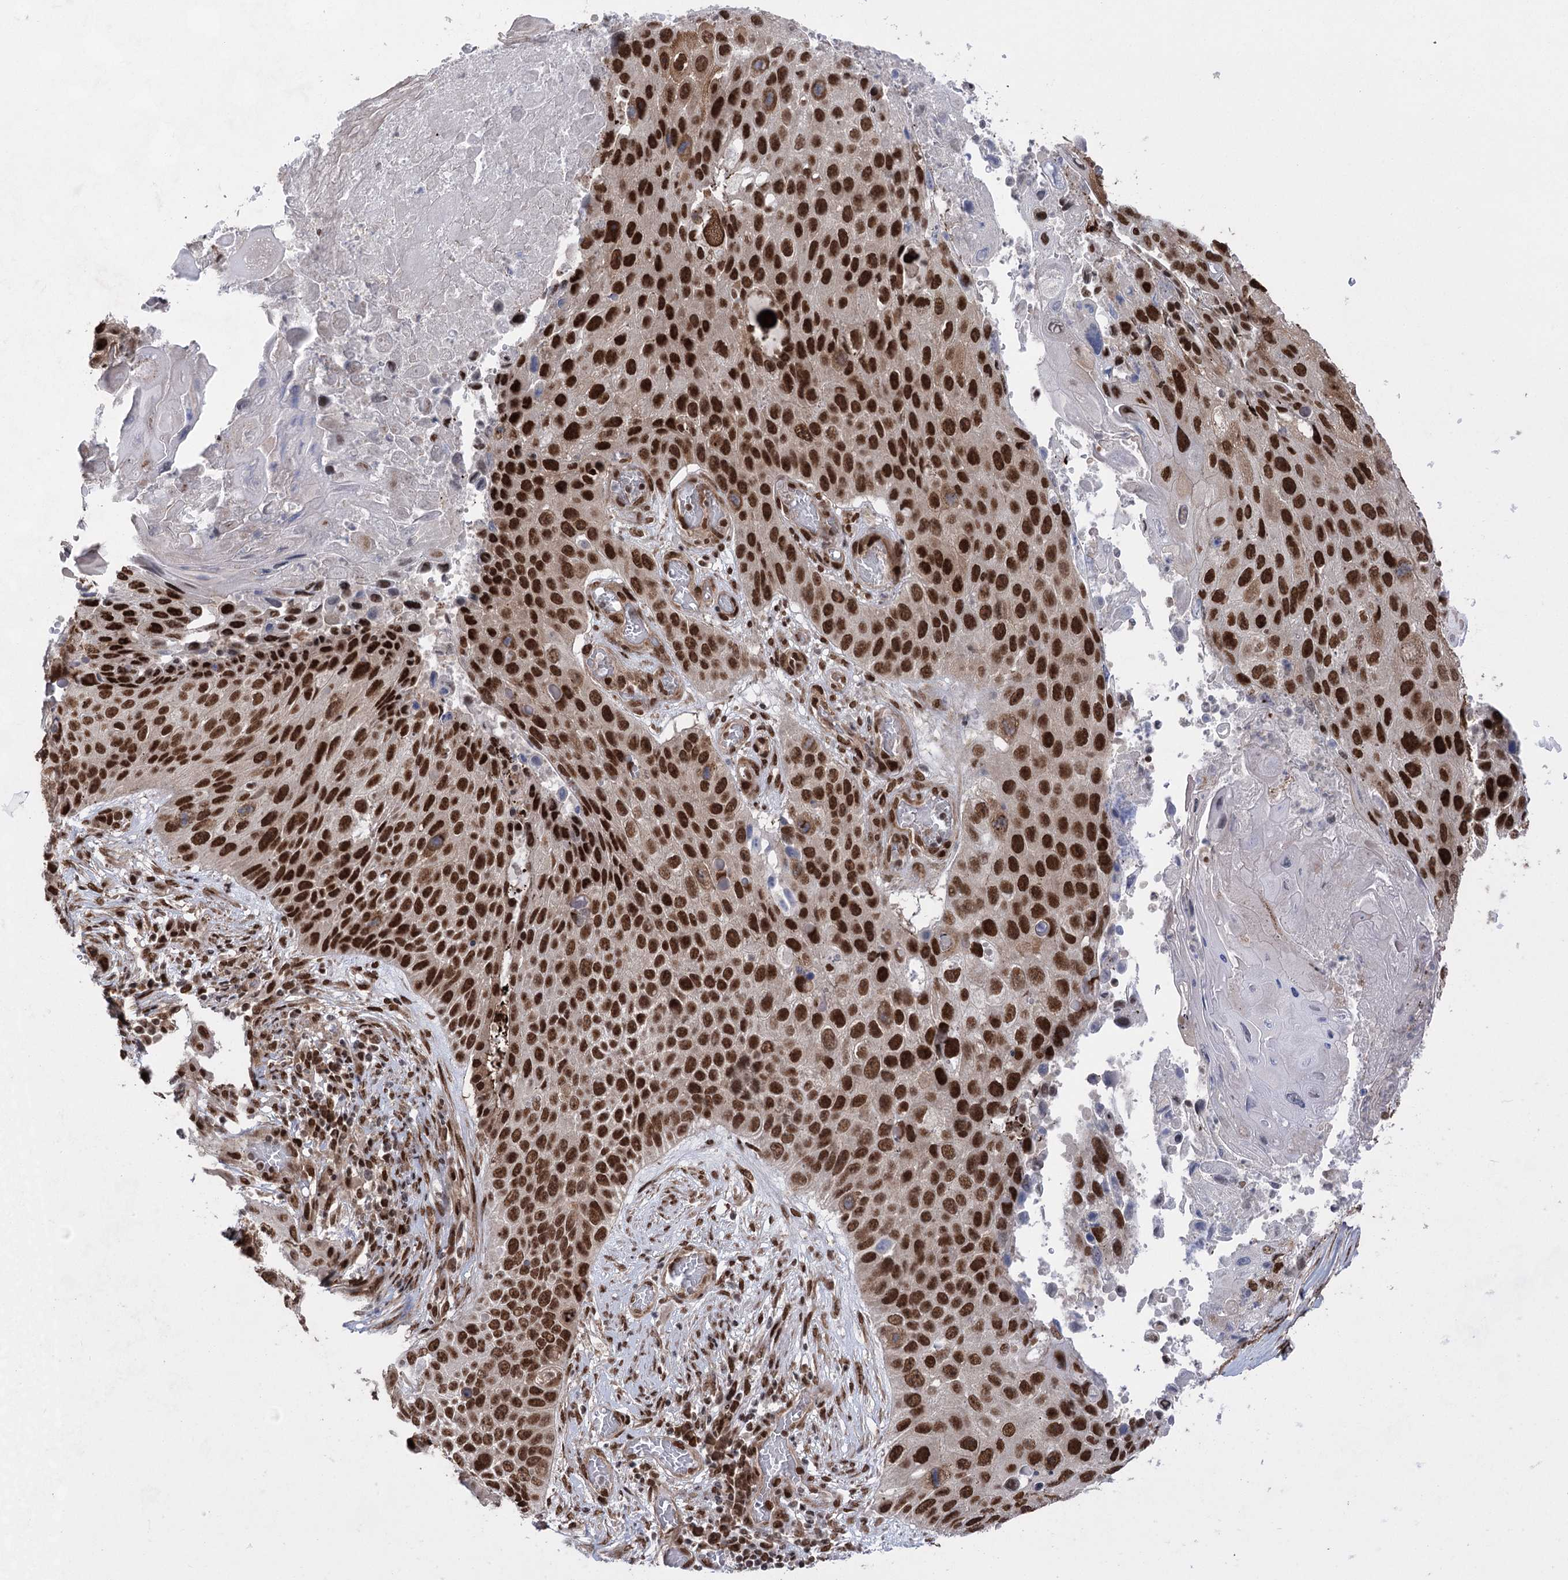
{"staining": {"intensity": "strong", "quantity": ">75%", "location": "nuclear"}, "tissue": "lung cancer", "cell_type": "Tumor cells", "image_type": "cancer", "snomed": [{"axis": "morphology", "description": "Squamous cell carcinoma, NOS"}, {"axis": "topography", "description": "Lung"}], "caption": "A histopathology image showing strong nuclear expression in about >75% of tumor cells in lung cancer (squamous cell carcinoma), as visualized by brown immunohistochemical staining.", "gene": "ZCCHC8", "patient": {"sex": "male", "age": 61}}